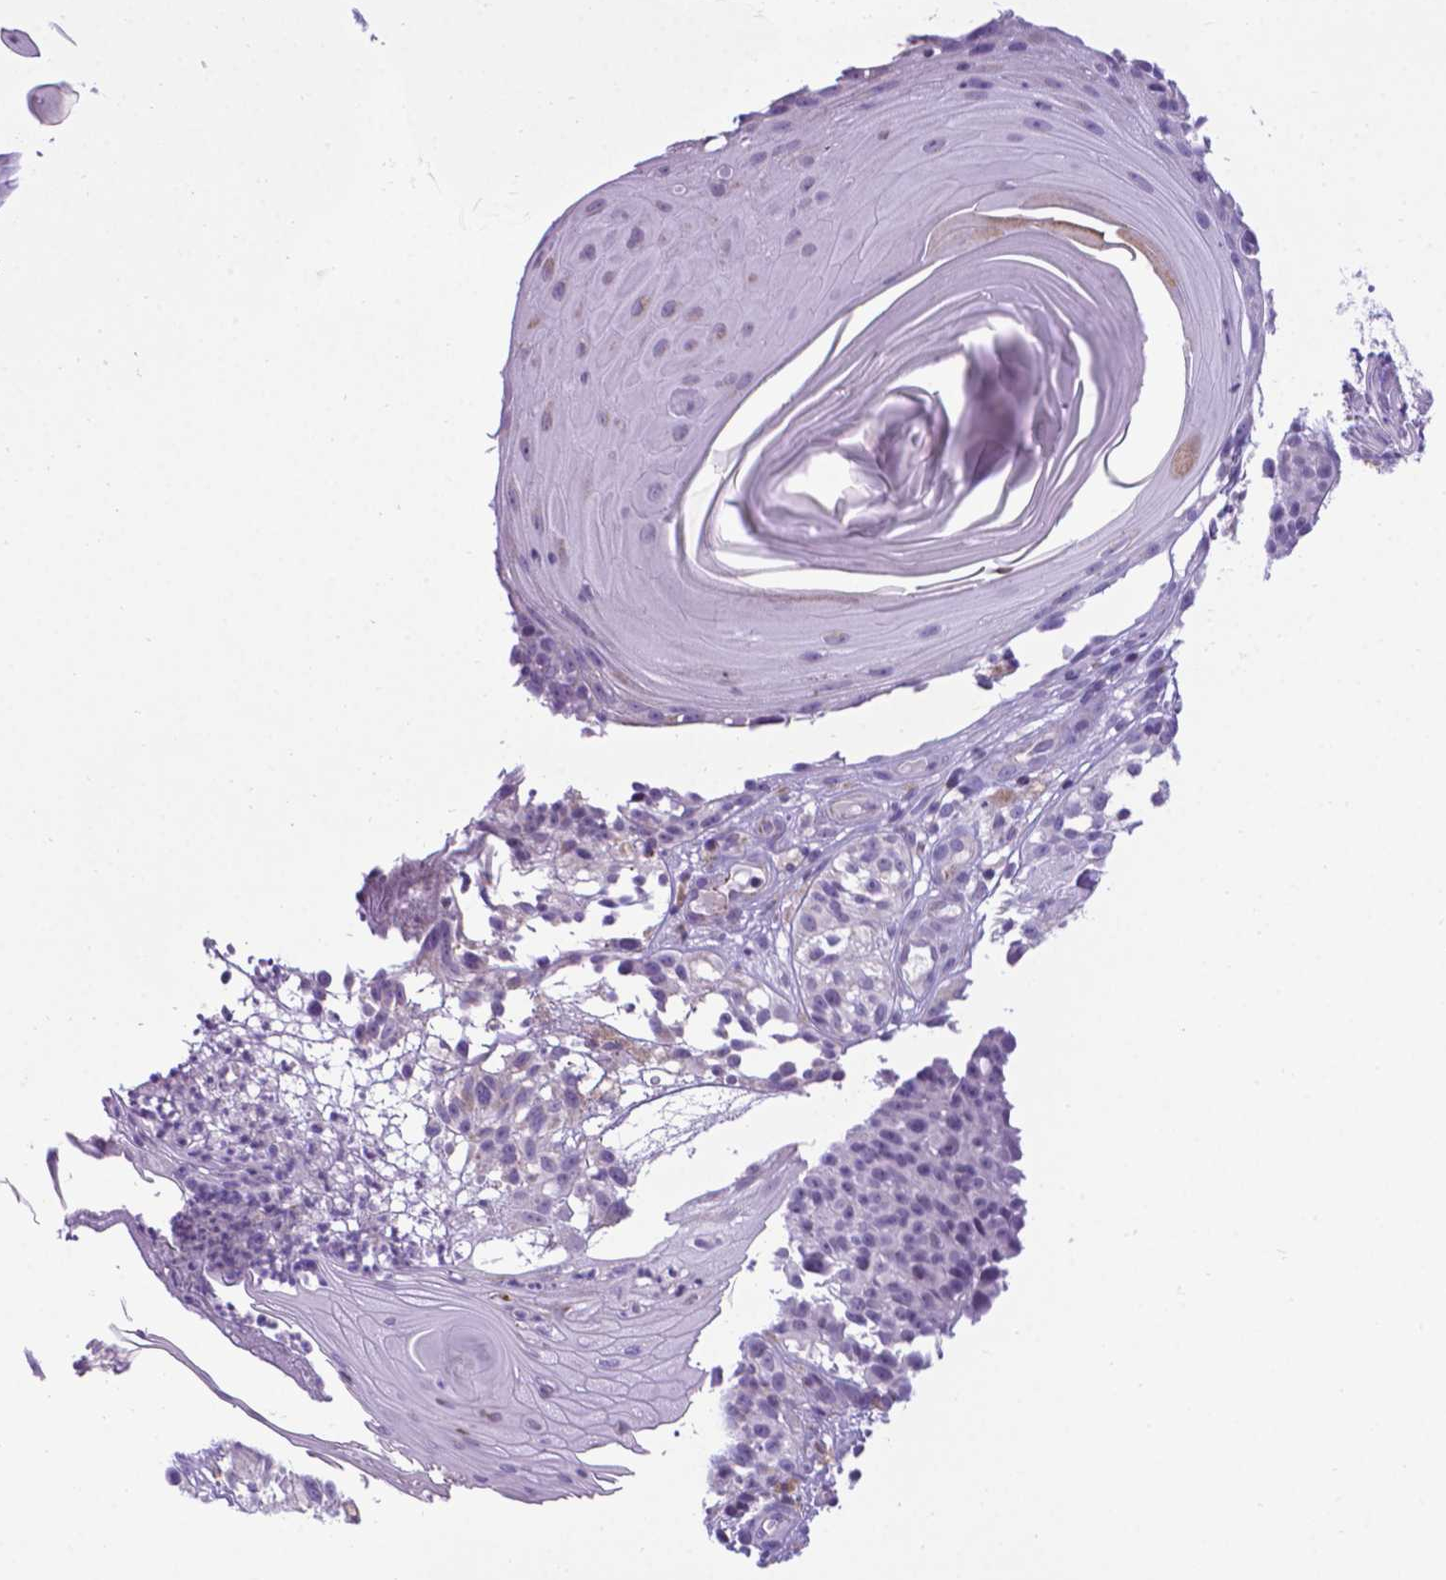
{"staining": {"intensity": "negative", "quantity": "none", "location": "none"}, "tissue": "melanoma", "cell_type": "Tumor cells", "image_type": "cancer", "snomed": [{"axis": "morphology", "description": "Malignant melanoma, NOS"}, {"axis": "topography", "description": "Skin"}], "caption": "IHC micrograph of malignant melanoma stained for a protein (brown), which reveals no positivity in tumor cells.", "gene": "POU3F3", "patient": {"sex": "female", "age": 85}}